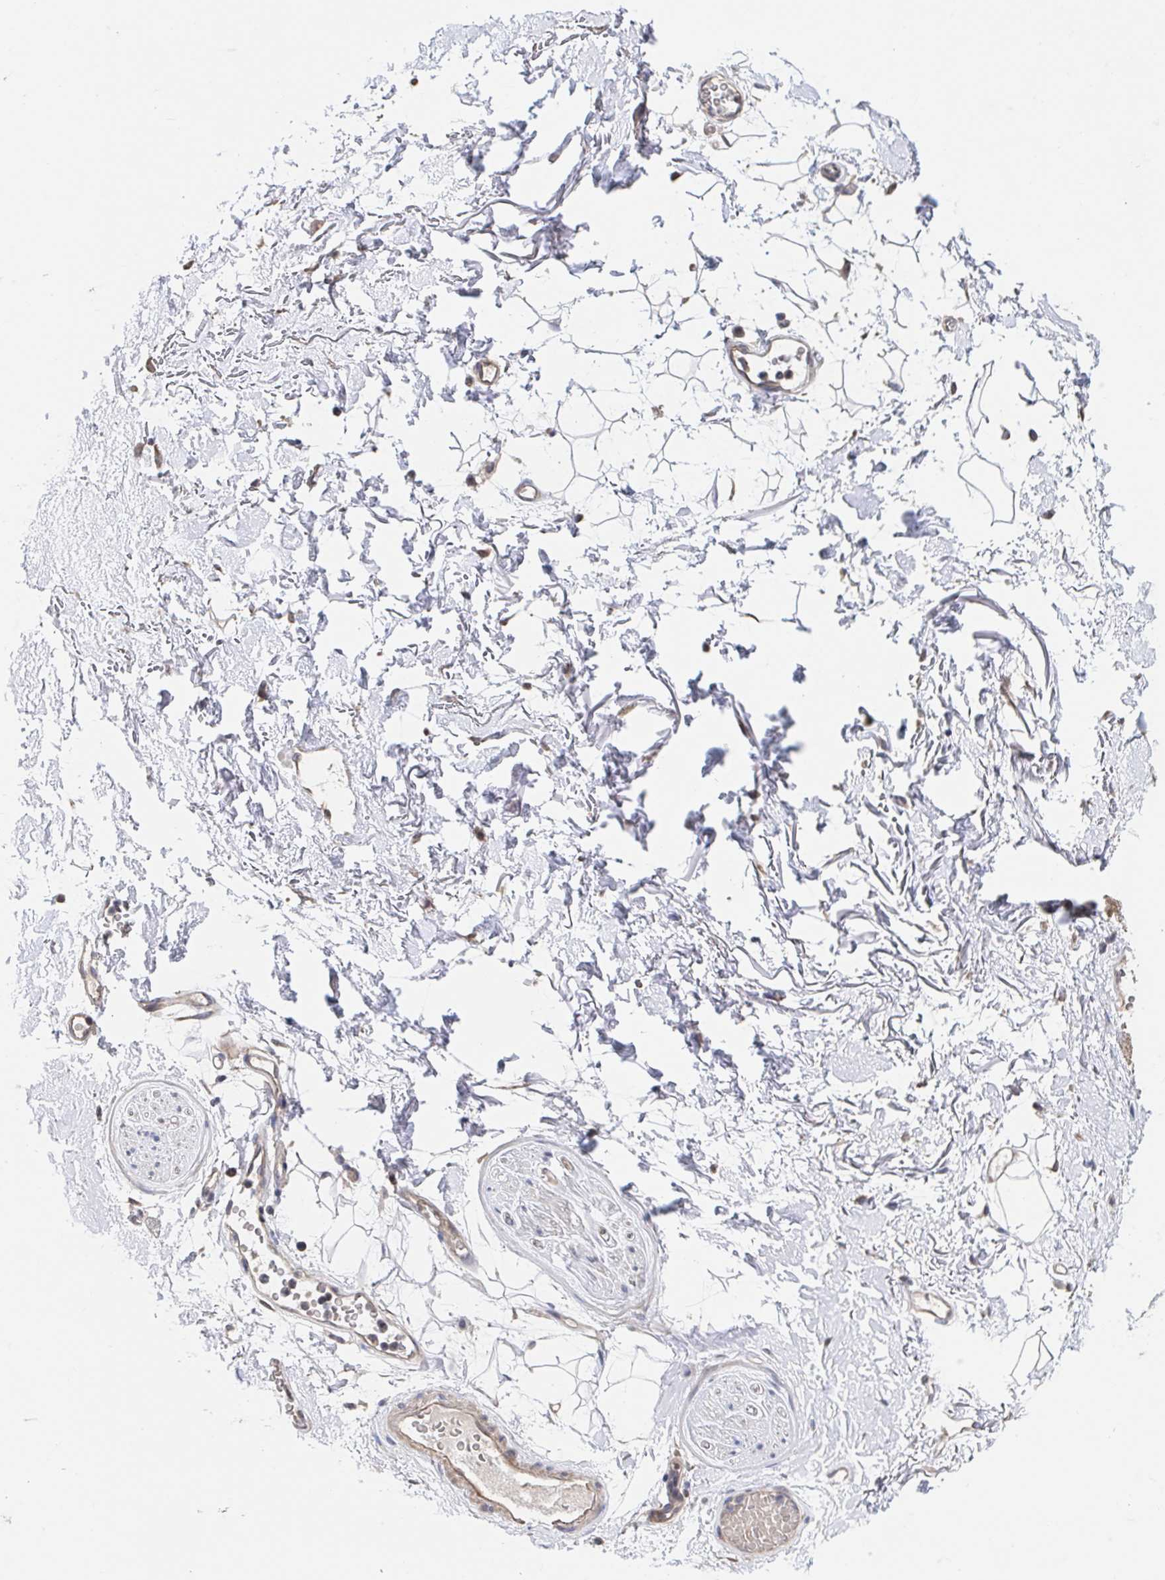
{"staining": {"intensity": "negative", "quantity": "none", "location": "none"}, "tissue": "adipose tissue", "cell_type": "Adipocytes", "image_type": "normal", "snomed": [{"axis": "morphology", "description": "Normal tissue, NOS"}, {"axis": "topography", "description": "Anal"}, {"axis": "topography", "description": "Peripheral nerve tissue"}], "caption": "High power microscopy image of an immunohistochemistry (IHC) photomicrograph of unremarkable adipose tissue, revealing no significant expression in adipocytes.", "gene": "DHRS12", "patient": {"sex": "male", "age": 78}}